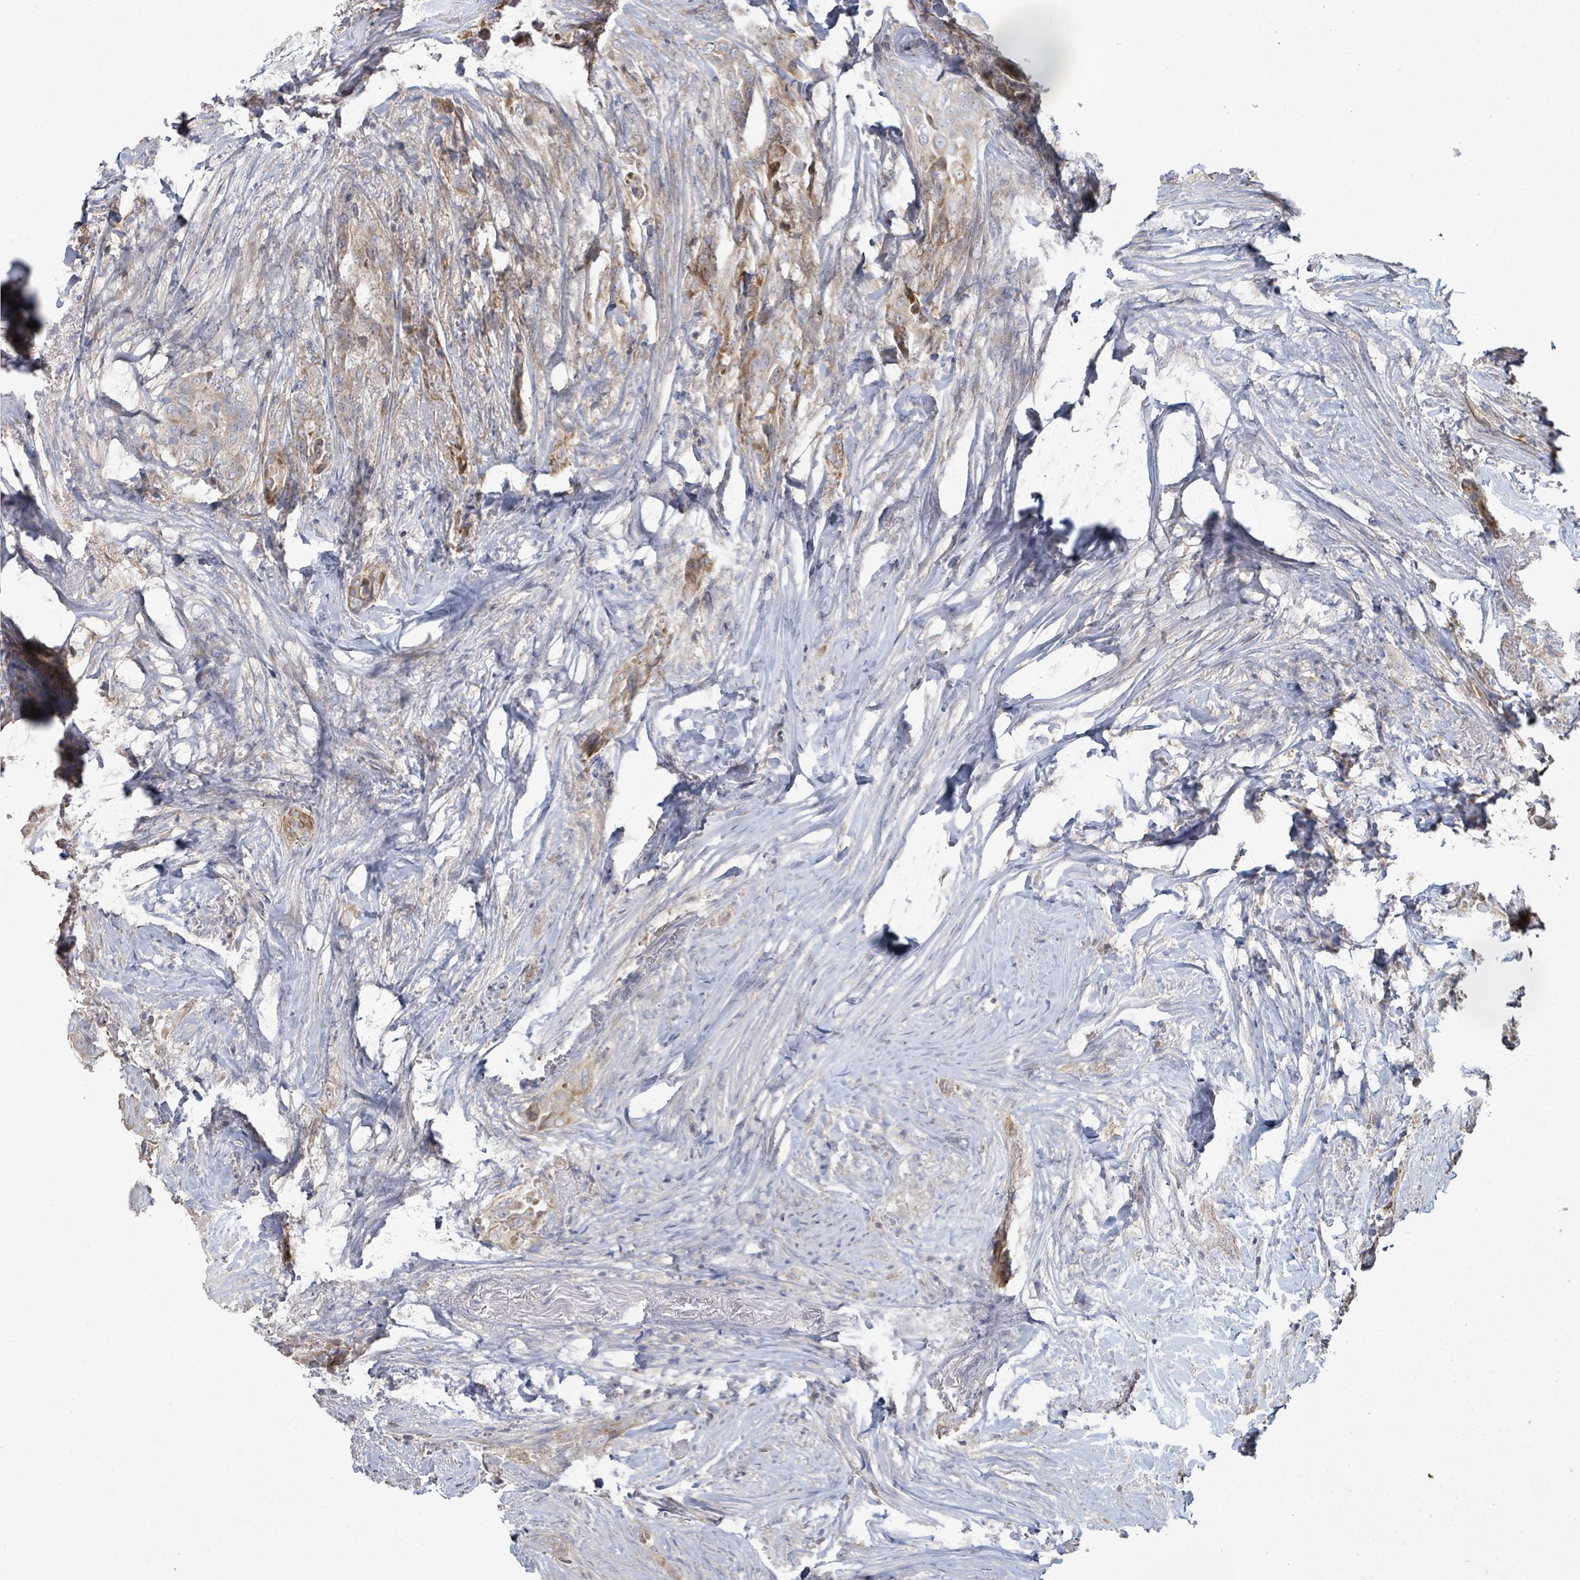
{"staining": {"intensity": "weak", "quantity": "<25%", "location": "cytoplasmic/membranous"}, "tissue": "thyroid cancer", "cell_type": "Tumor cells", "image_type": "cancer", "snomed": [{"axis": "morphology", "description": "Papillary adenocarcinoma, NOS"}, {"axis": "topography", "description": "Thyroid gland"}], "caption": "Immunohistochemistry image of neoplastic tissue: papillary adenocarcinoma (thyroid) stained with DAB (3,3'-diaminobenzidine) exhibits no significant protein staining in tumor cells.", "gene": "KCNS2", "patient": {"sex": "male", "age": 61}}